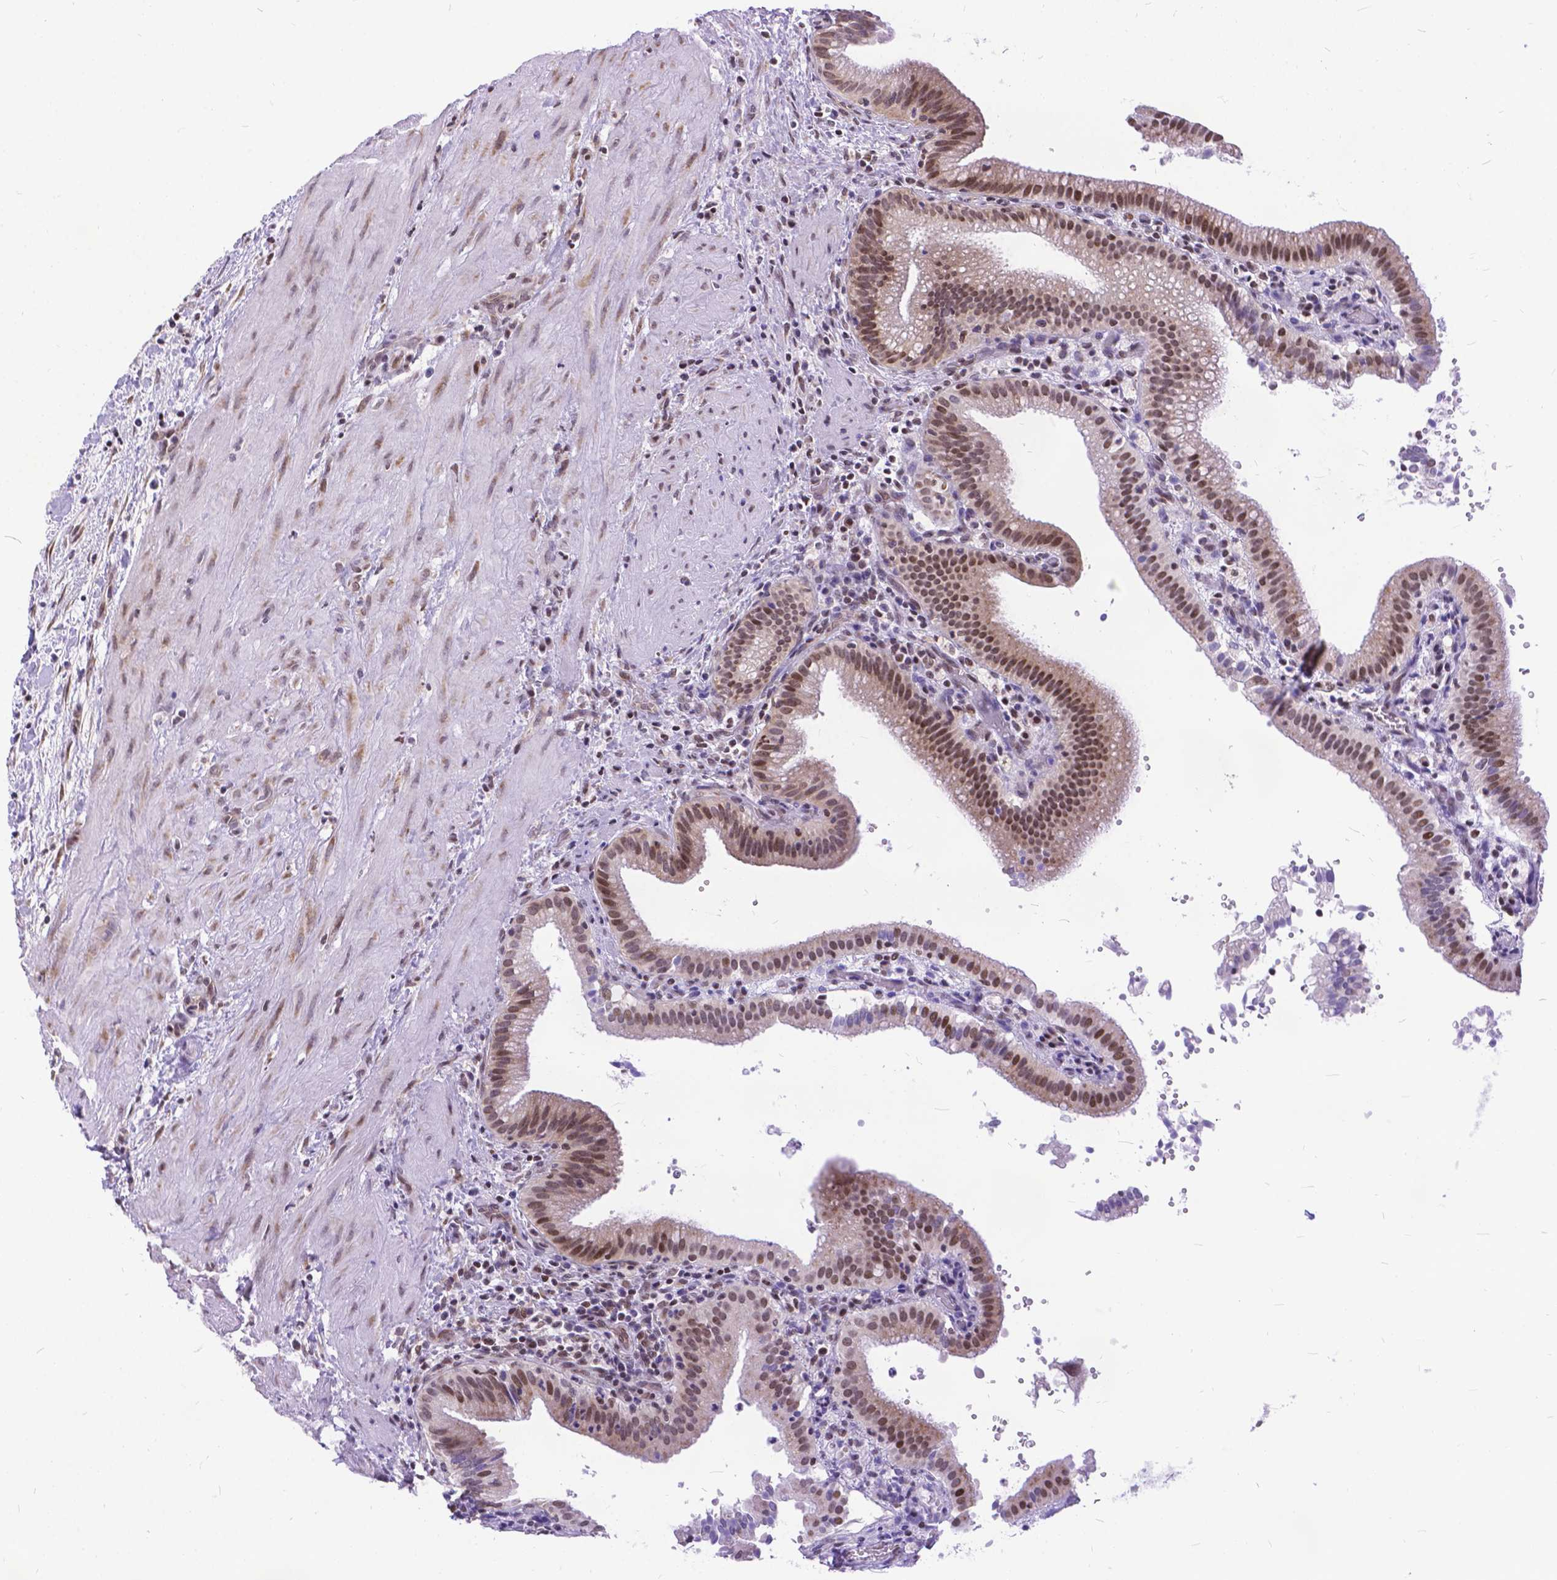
{"staining": {"intensity": "weak", "quantity": ">75%", "location": "cytoplasmic/membranous,nuclear"}, "tissue": "gallbladder", "cell_type": "Glandular cells", "image_type": "normal", "snomed": [{"axis": "morphology", "description": "Normal tissue, NOS"}, {"axis": "topography", "description": "Gallbladder"}], "caption": "The immunohistochemical stain highlights weak cytoplasmic/membranous,nuclear staining in glandular cells of normal gallbladder.", "gene": "FAM124B", "patient": {"sex": "male", "age": 42}}